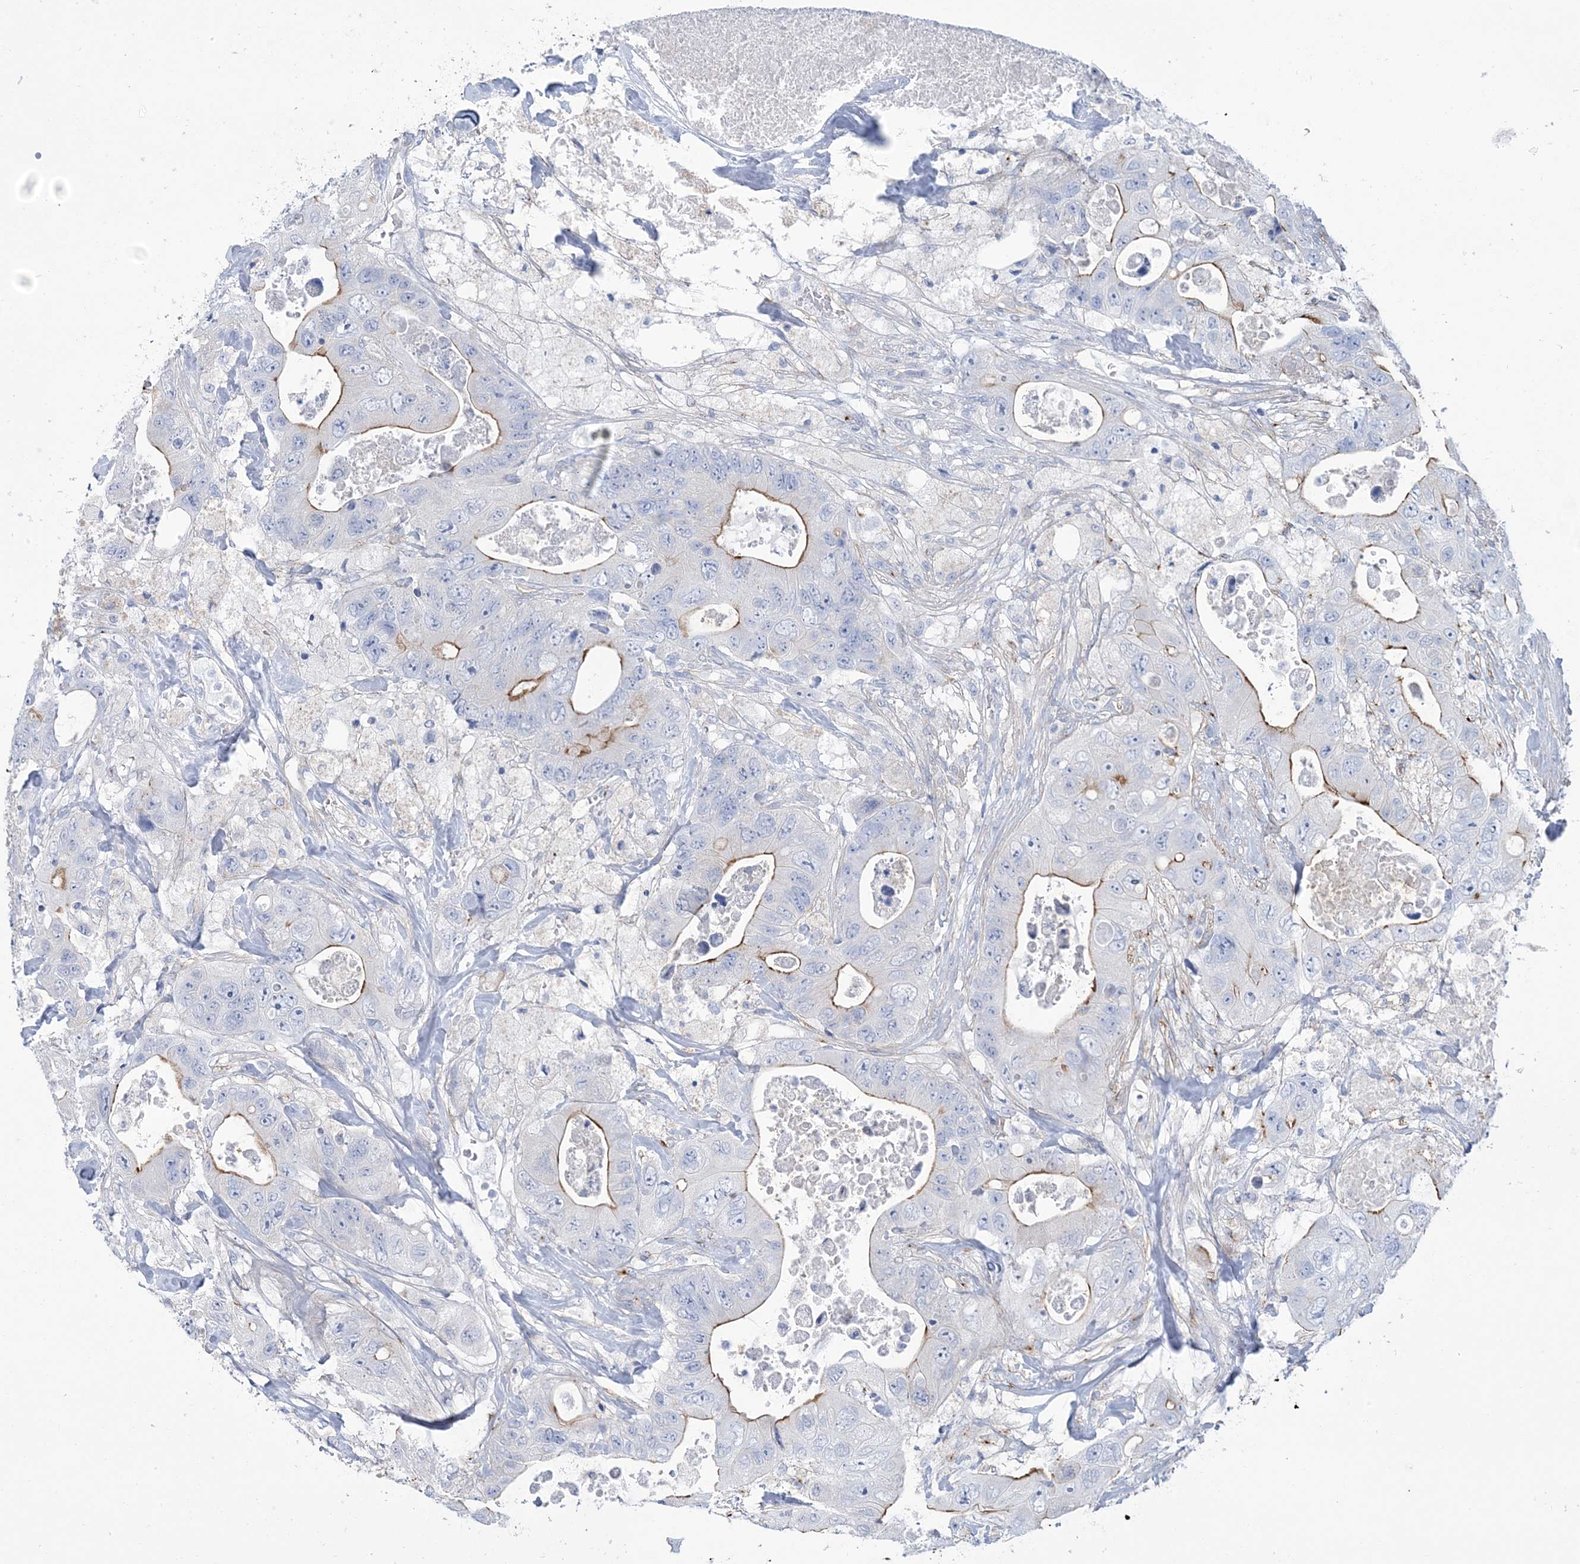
{"staining": {"intensity": "strong", "quantity": "<25%", "location": "cytoplasmic/membranous"}, "tissue": "colorectal cancer", "cell_type": "Tumor cells", "image_type": "cancer", "snomed": [{"axis": "morphology", "description": "Adenocarcinoma, NOS"}, {"axis": "topography", "description": "Colon"}], "caption": "Immunohistochemistry micrograph of neoplastic tissue: human adenocarcinoma (colorectal) stained using IHC exhibits medium levels of strong protein expression localized specifically in the cytoplasmic/membranous of tumor cells, appearing as a cytoplasmic/membranous brown color.", "gene": "RAB11FIP5", "patient": {"sex": "female", "age": 46}}